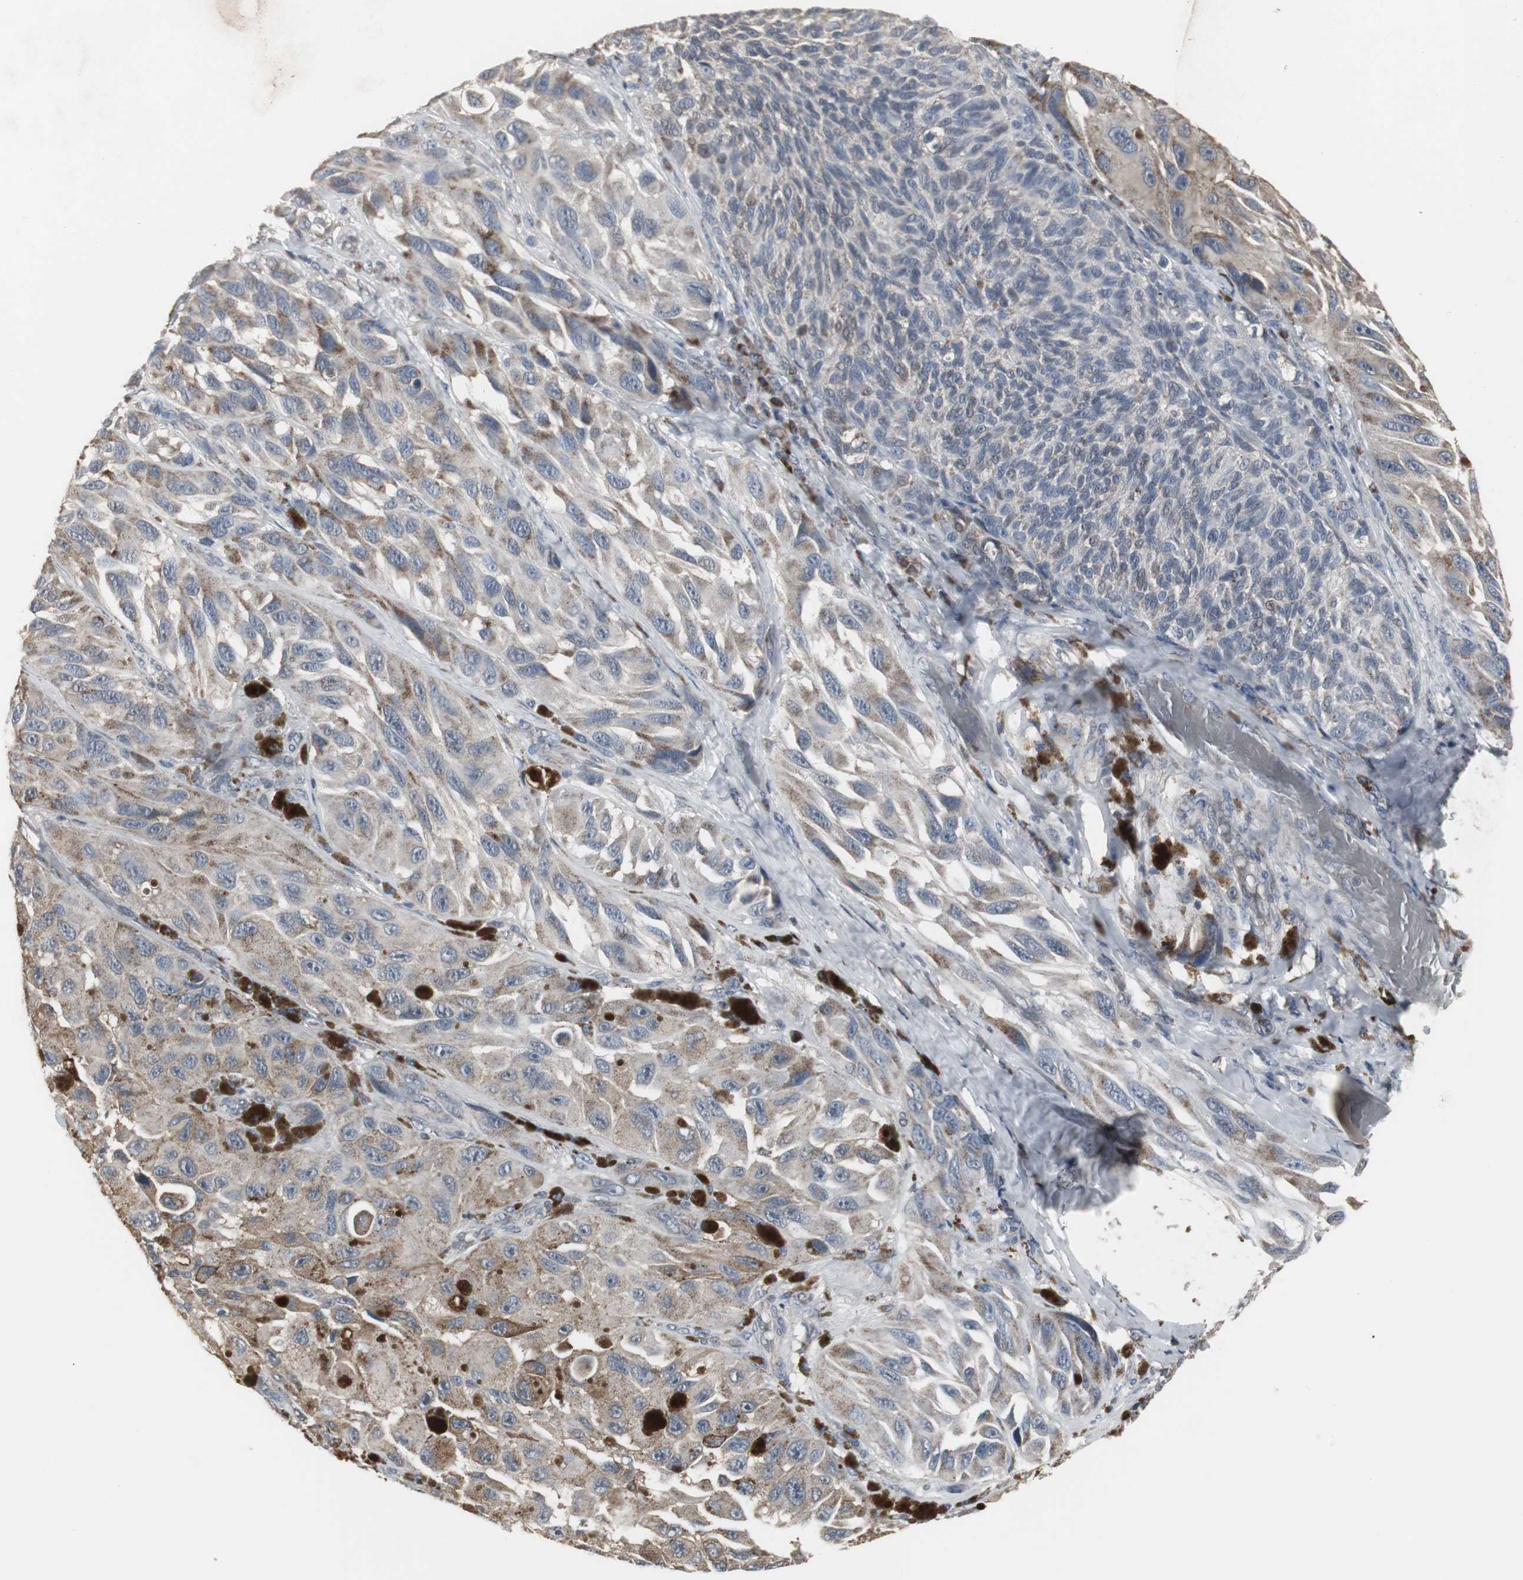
{"staining": {"intensity": "moderate", "quantity": "25%-75%", "location": "cytoplasmic/membranous"}, "tissue": "melanoma", "cell_type": "Tumor cells", "image_type": "cancer", "snomed": [{"axis": "morphology", "description": "Malignant melanoma, NOS"}, {"axis": "topography", "description": "Skin"}], "caption": "Melanoma stained with a protein marker exhibits moderate staining in tumor cells.", "gene": "ACAA1", "patient": {"sex": "female", "age": 73}}